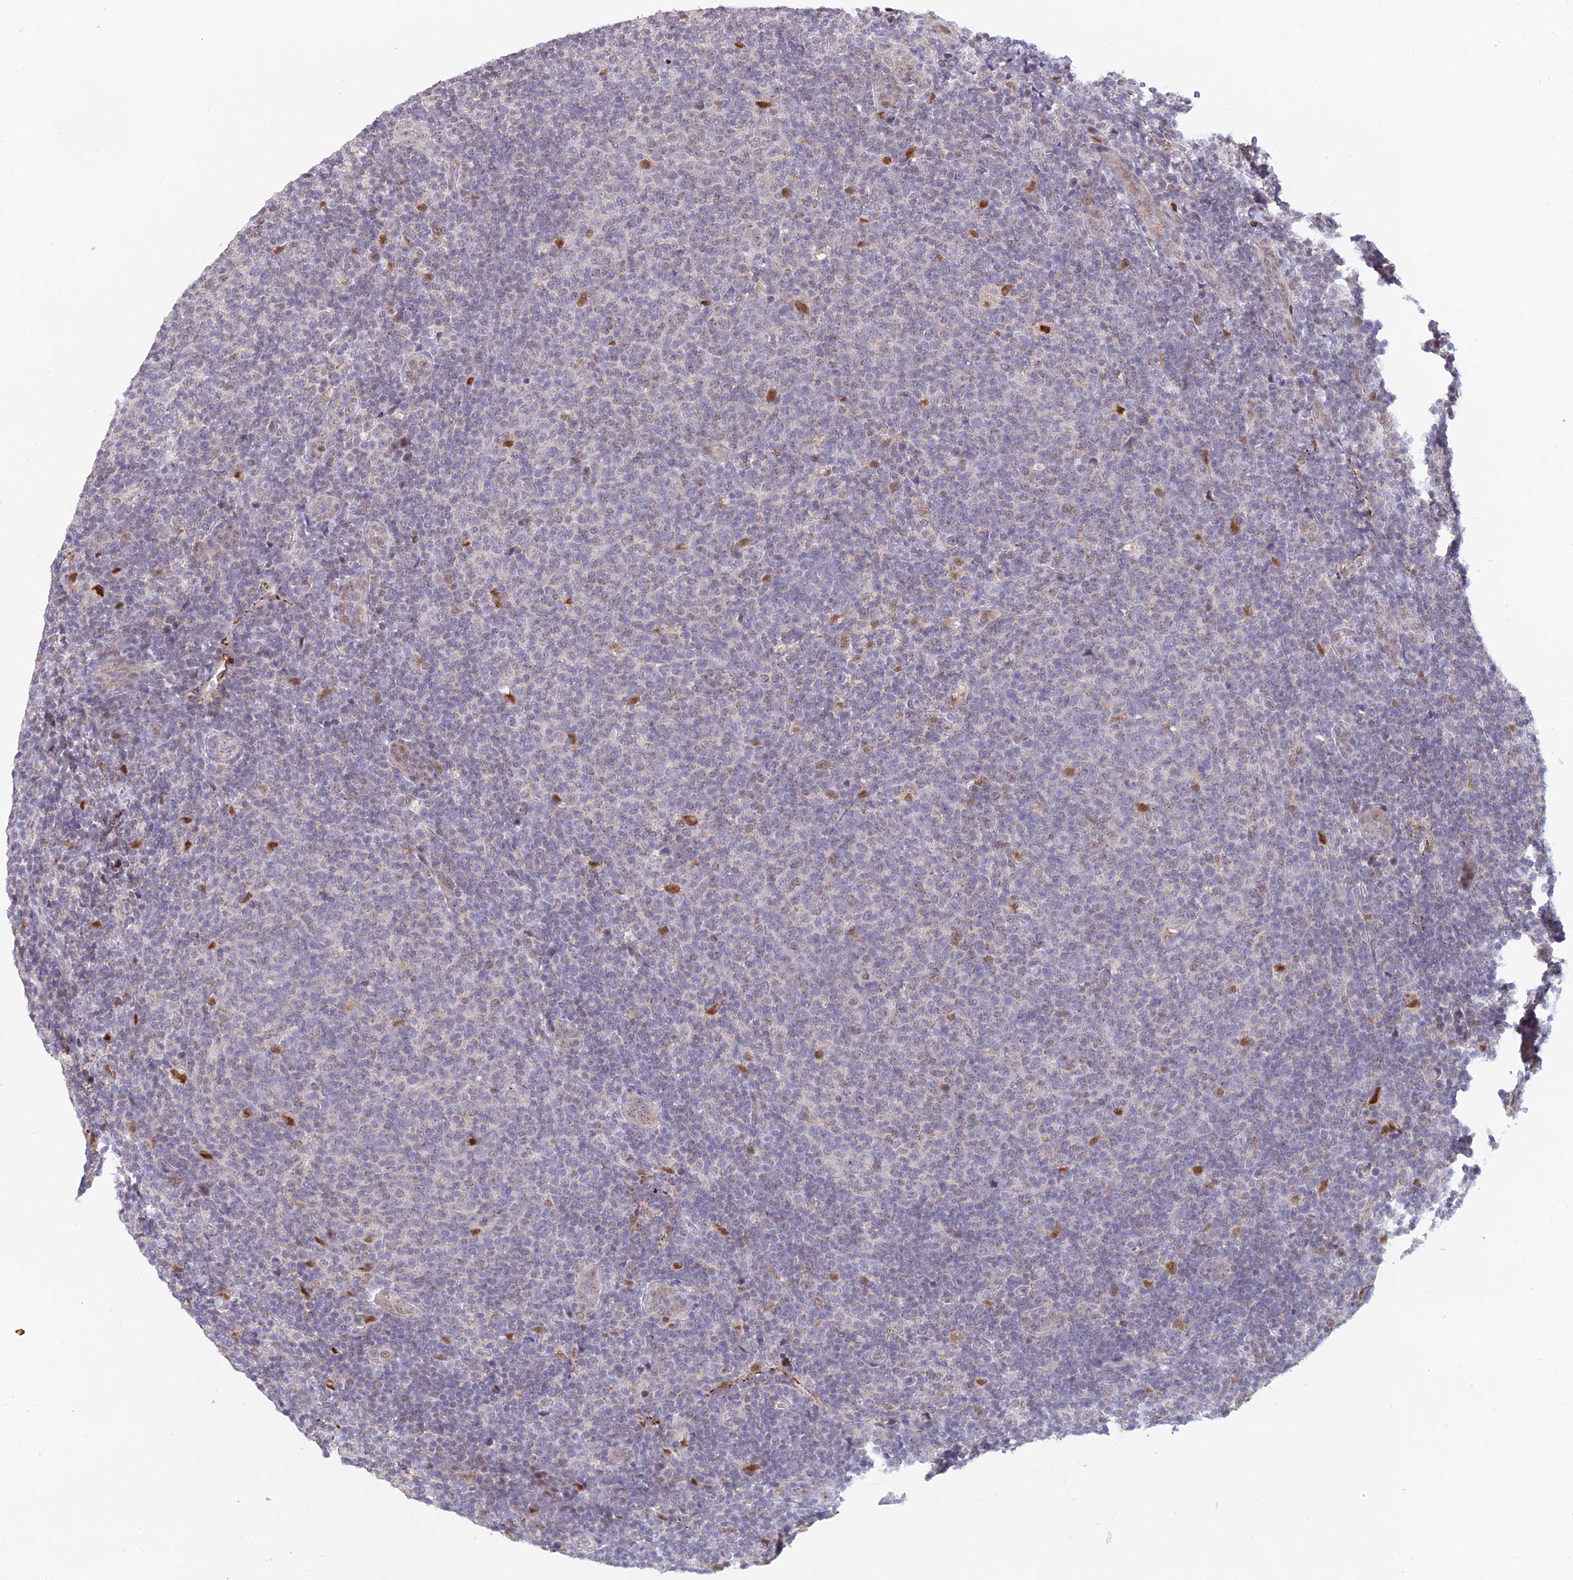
{"staining": {"intensity": "moderate", "quantity": "<25%", "location": "nuclear"}, "tissue": "lymphoma", "cell_type": "Tumor cells", "image_type": "cancer", "snomed": [{"axis": "morphology", "description": "Malignant lymphoma, non-Hodgkin's type, Low grade"}, {"axis": "topography", "description": "Lymph node"}], "caption": "This is an image of immunohistochemistry staining of lymphoma, which shows moderate expression in the nuclear of tumor cells.", "gene": "FASTKD5", "patient": {"sex": "male", "age": 66}}